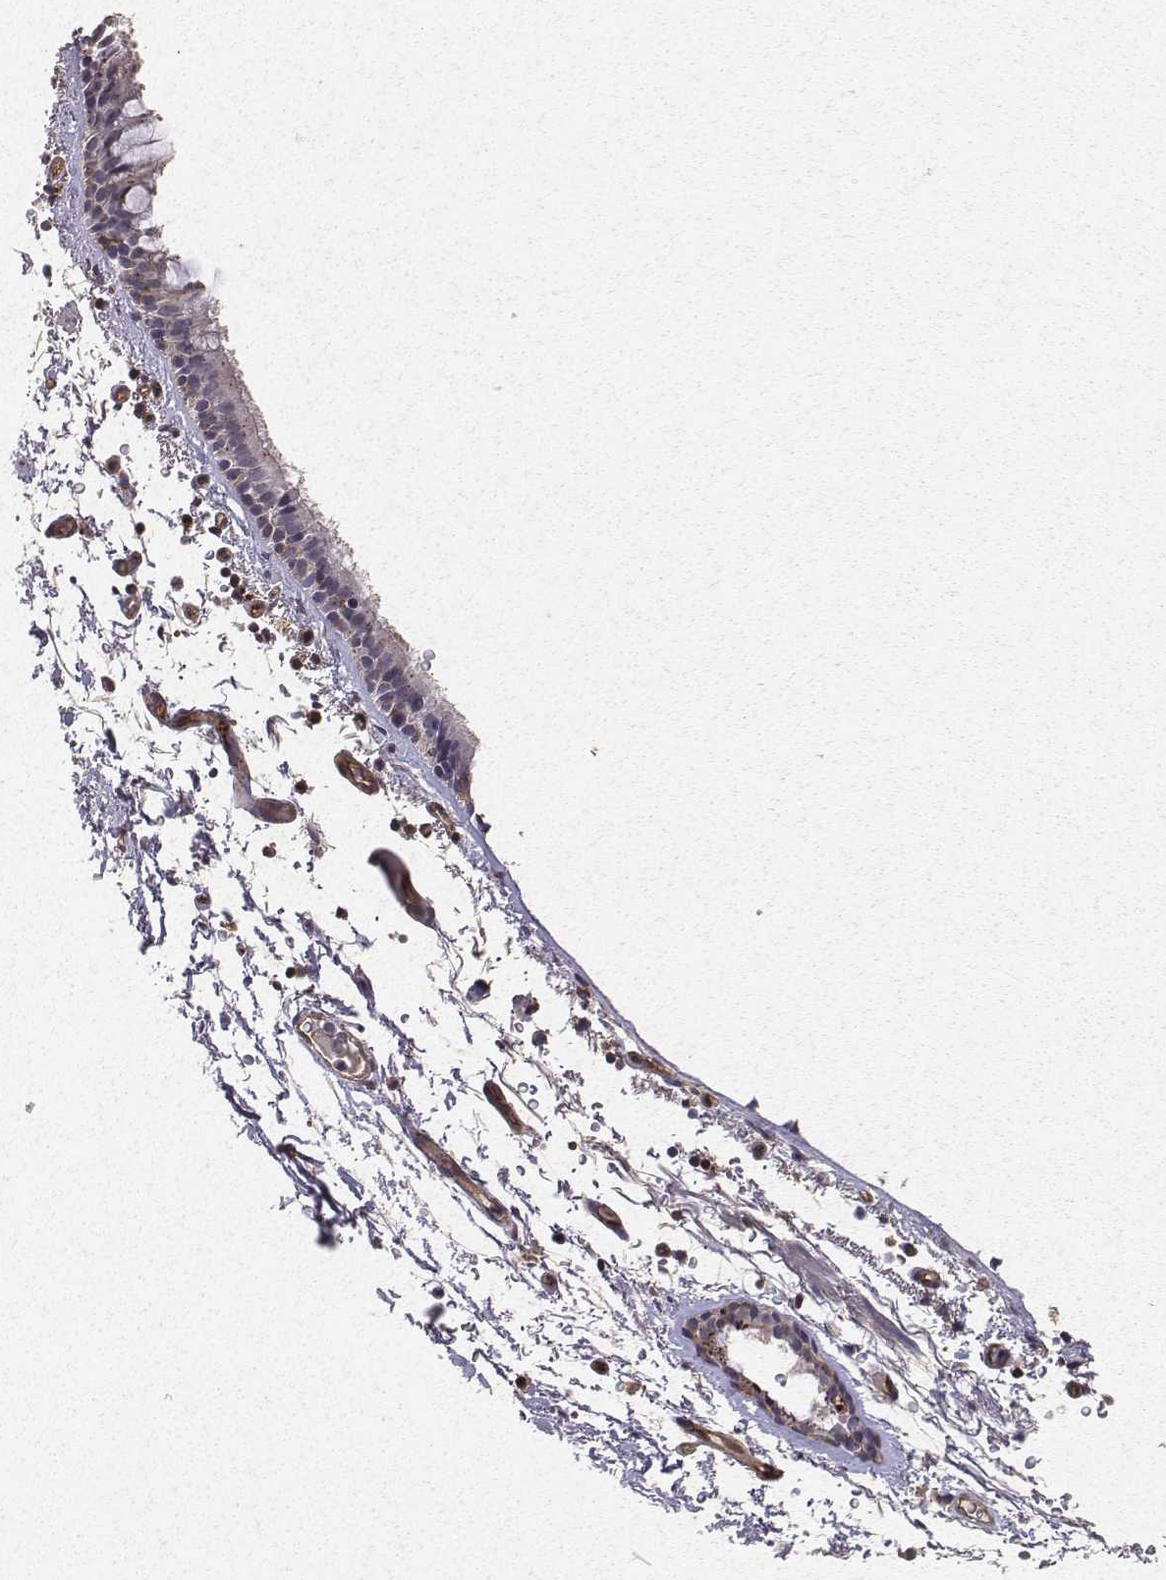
{"staining": {"intensity": "weak", "quantity": "<25%", "location": "cytoplasmic/membranous"}, "tissue": "bronchus", "cell_type": "Respiratory epithelial cells", "image_type": "normal", "snomed": [{"axis": "morphology", "description": "Normal tissue, NOS"}, {"axis": "topography", "description": "Bronchus"}], "caption": "Immunohistochemistry (IHC) histopathology image of normal bronchus: bronchus stained with DAB (3,3'-diaminobenzidine) reveals no significant protein positivity in respiratory epithelial cells.", "gene": "PTPRG", "patient": {"sex": "female", "age": 61}}